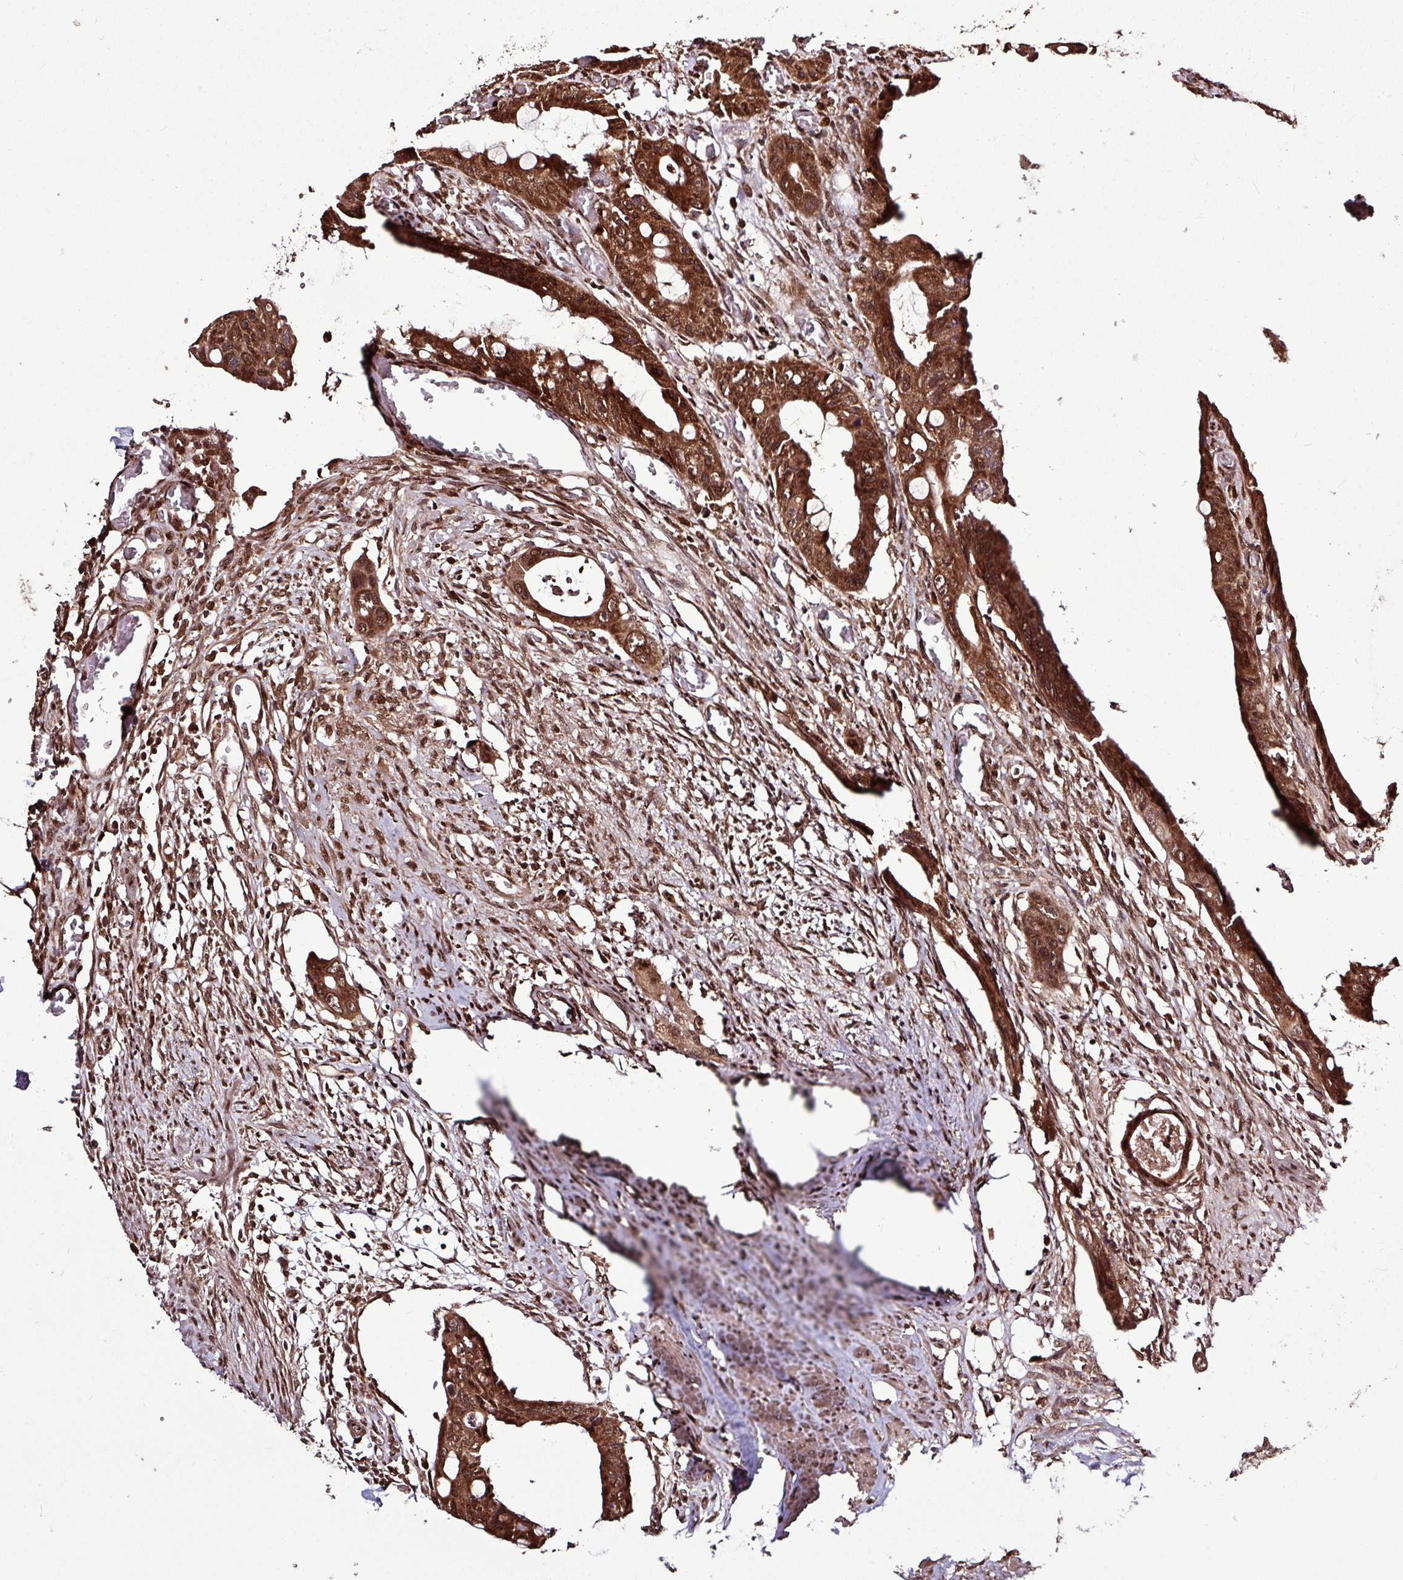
{"staining": {"intensity": "strong", "quantity": ">75%", "location": "cytoplasmic/membranous,nuclear"}, "tissue": "colorectal cancer", "cell_type": "Tumor cells", "image_type": "cancer", "snomed": [{"axis": "morphology", "description": "Adenocarcinoma, NOS"}, {"axis": "topography", "description": "Rectum"}], "caption": "Human colorectal cancer stained with a brown dye exhibits strong cytoplasmic/membranous and nuclear positive expression in about >75% of tumor cells.", "gene": "SKIC2", "patient": {"sex": "male", "age": 78}}